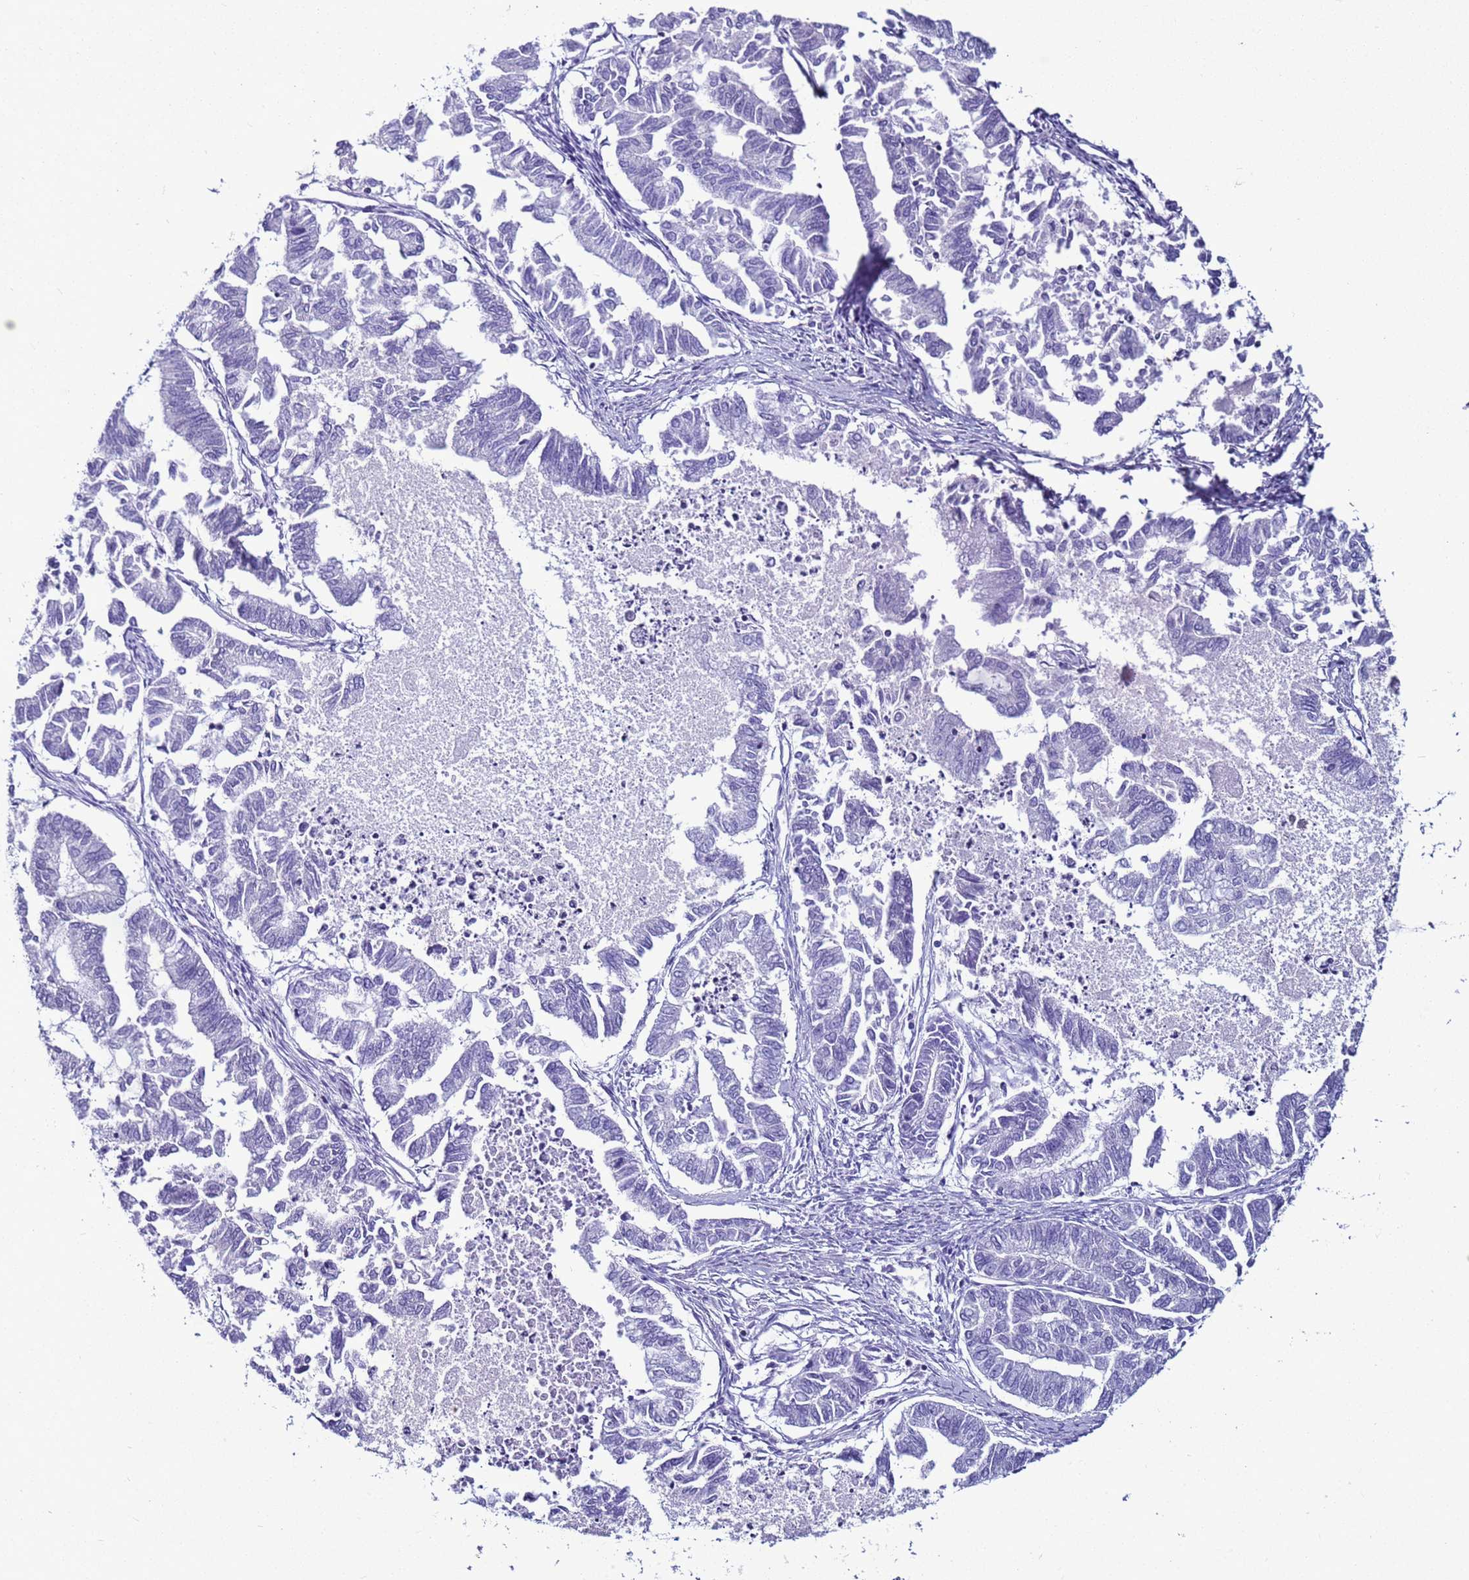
{"staining": {"intensity": "negative", "quantity": "none", "location": "none"}, "tissue": "endometrial cancer", "cell_type": "Tumor cells", "image_type": "cancer", "snomed": [{"axis": "morphology", "description": "Adenocarcinoma, NOS"}, {"axis": "topography", "description": "Endometrium"}], "caption": "Endometrial adenocarcinoma was stained to show a protein in brown. There is no significant expression in tumor cells.", "gene": "LRRC10B", "patient": {"sex": "female", "age": 79}}